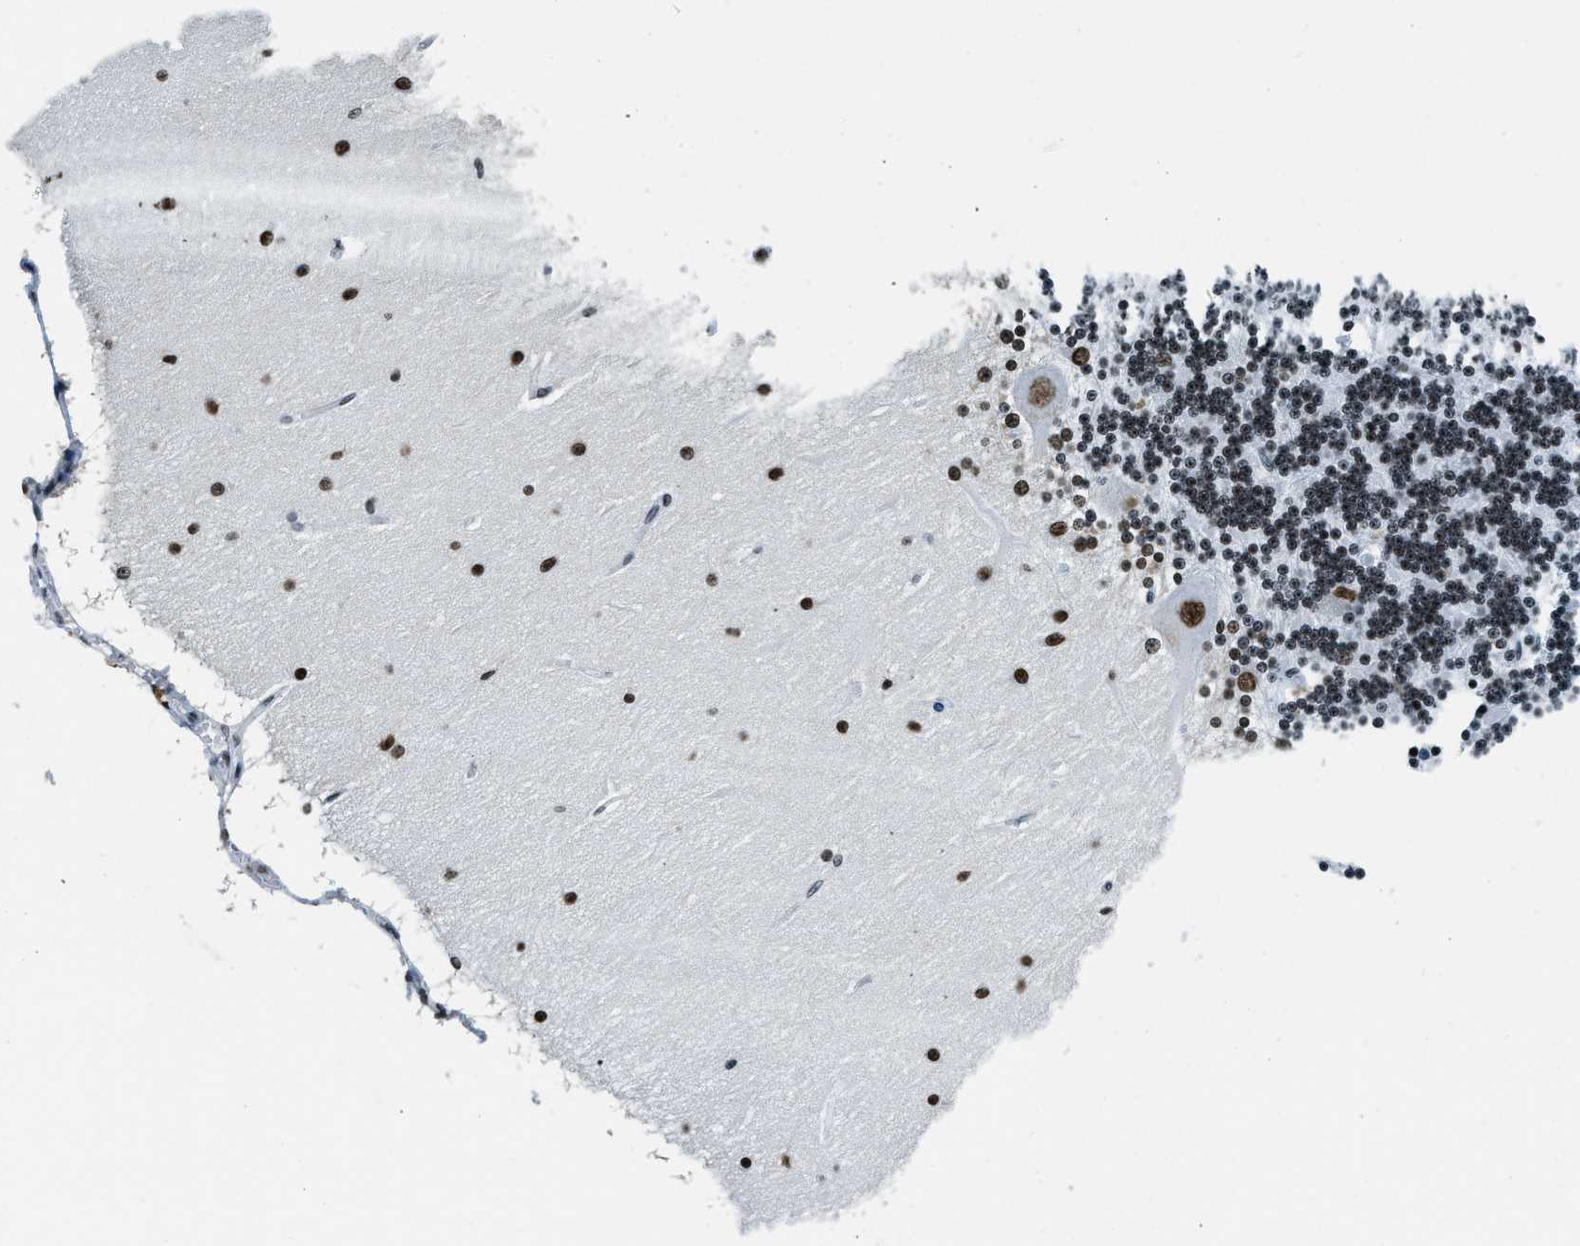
{"staining": {"intensity": "strong", "quantity": ">75%", "location": "nuclear"}, "tissue": "cerebellum", "cell_type": "Cells in granular layer", "image_type": "normal", "snomed": [{"axis": "morphology", "description": "Normal tissue, NOS"}, {"axis": "topography", "description": "Cerebellum"}], "caption": "This photomicrograph reveals unremarkable cerebellum stained with immunohistochemistry to label a protein in brown. The nuclear of cells in granular layer show strong positivity for the protein. Nuclei are counter-stained blue.", "gene": "TOP1", "patient": {"sex": "female", "age": 54}}